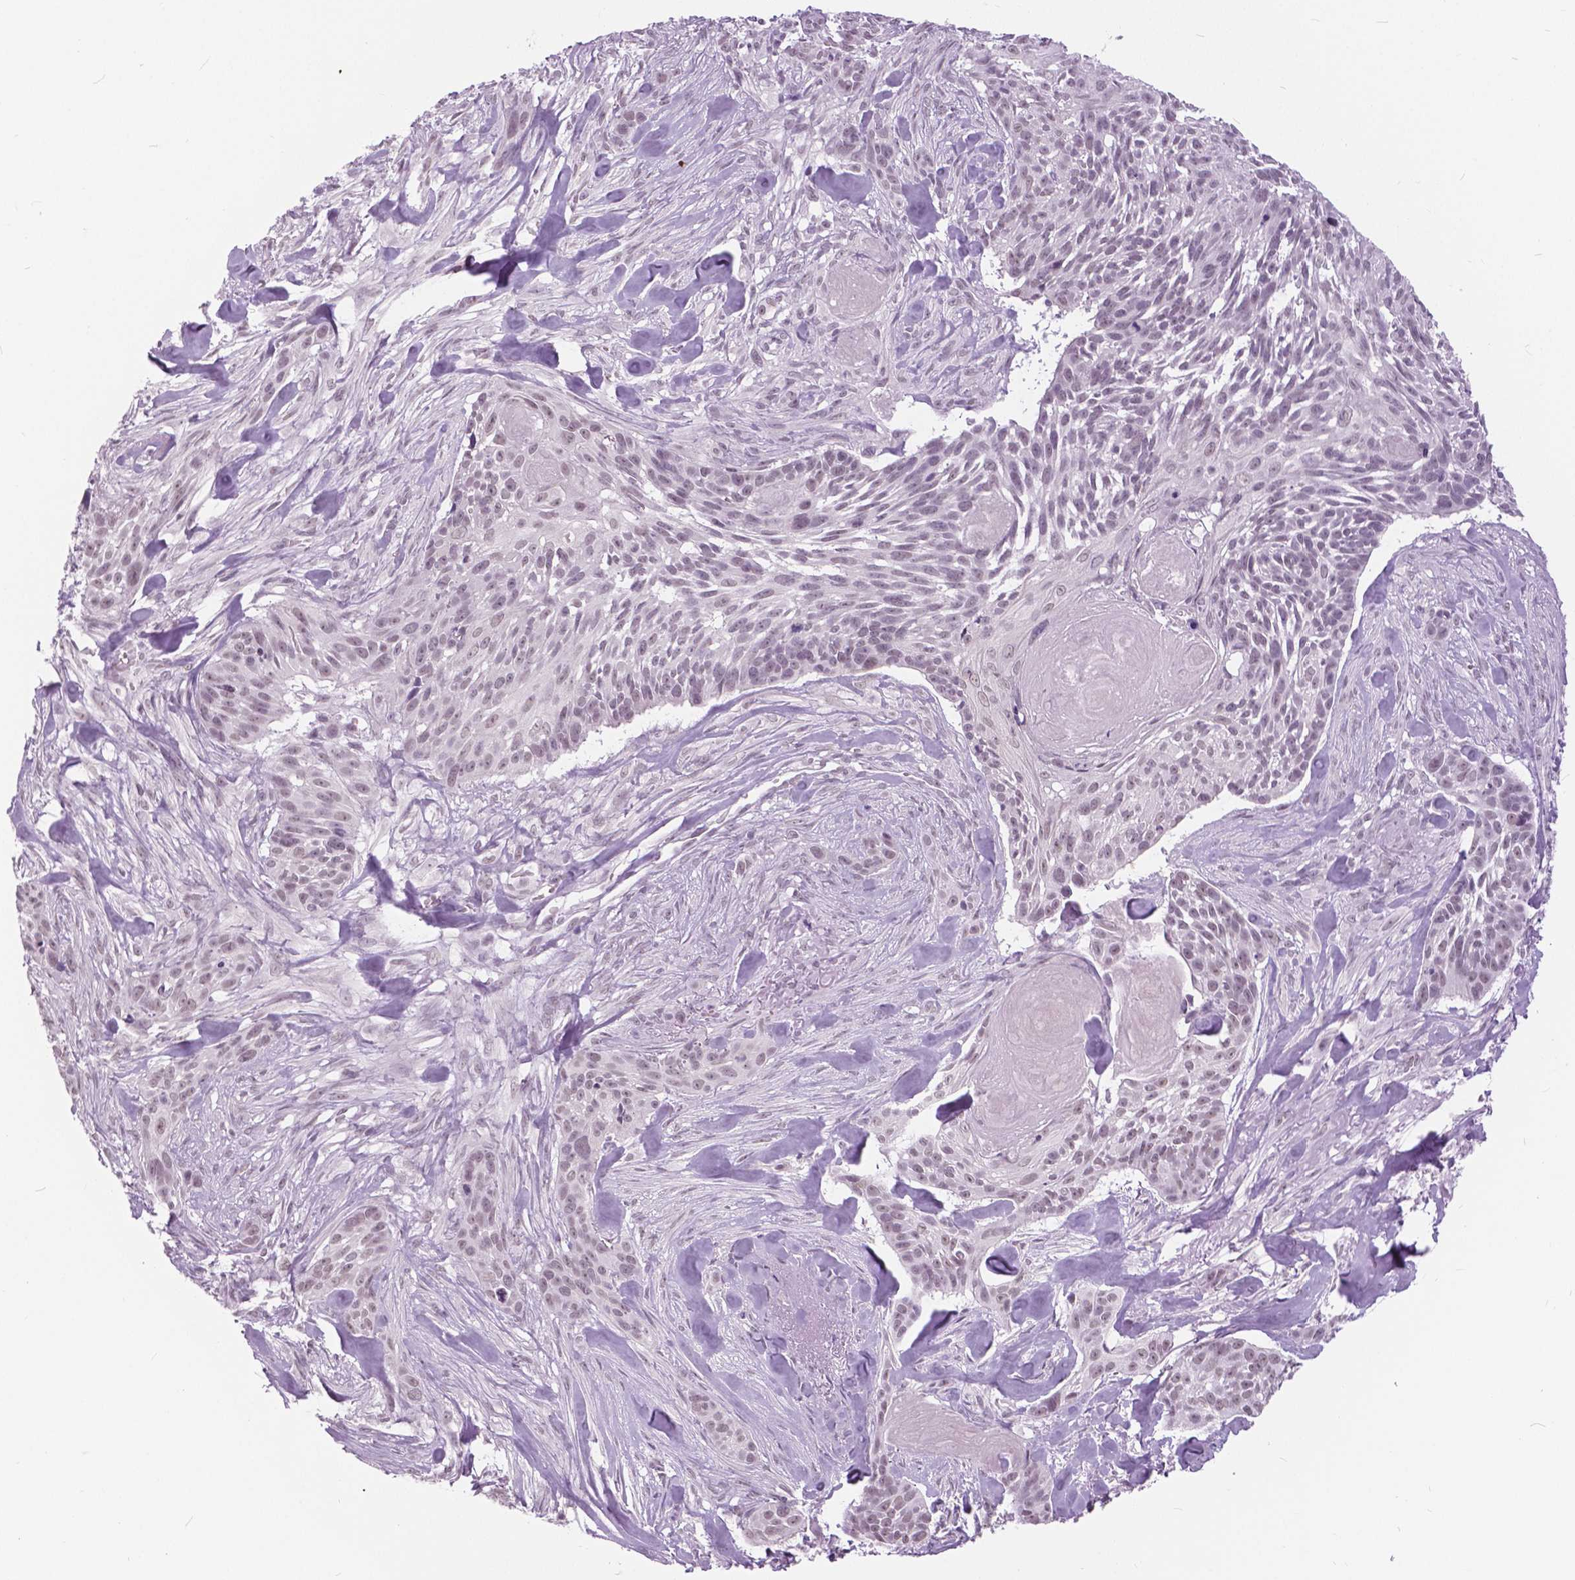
{"staining": {"intensity": "weak", "quantity": "<25%", "location": "nuclear"}, "tissue": "skin cancer", "cell_type": "Tumor cells", "image_type": "cancer", "snomed": [{"axis": "morphology", "description": "Basal cell carcinoma"}, {"axis": "topography", "description": "Skin"}], "caption": "DAB immunohistochemical staining of skin cancer exhibits no significant staining in tumor cells.", "gene": "MYOM1", "patient": {"sex": "male", "age": 87}}